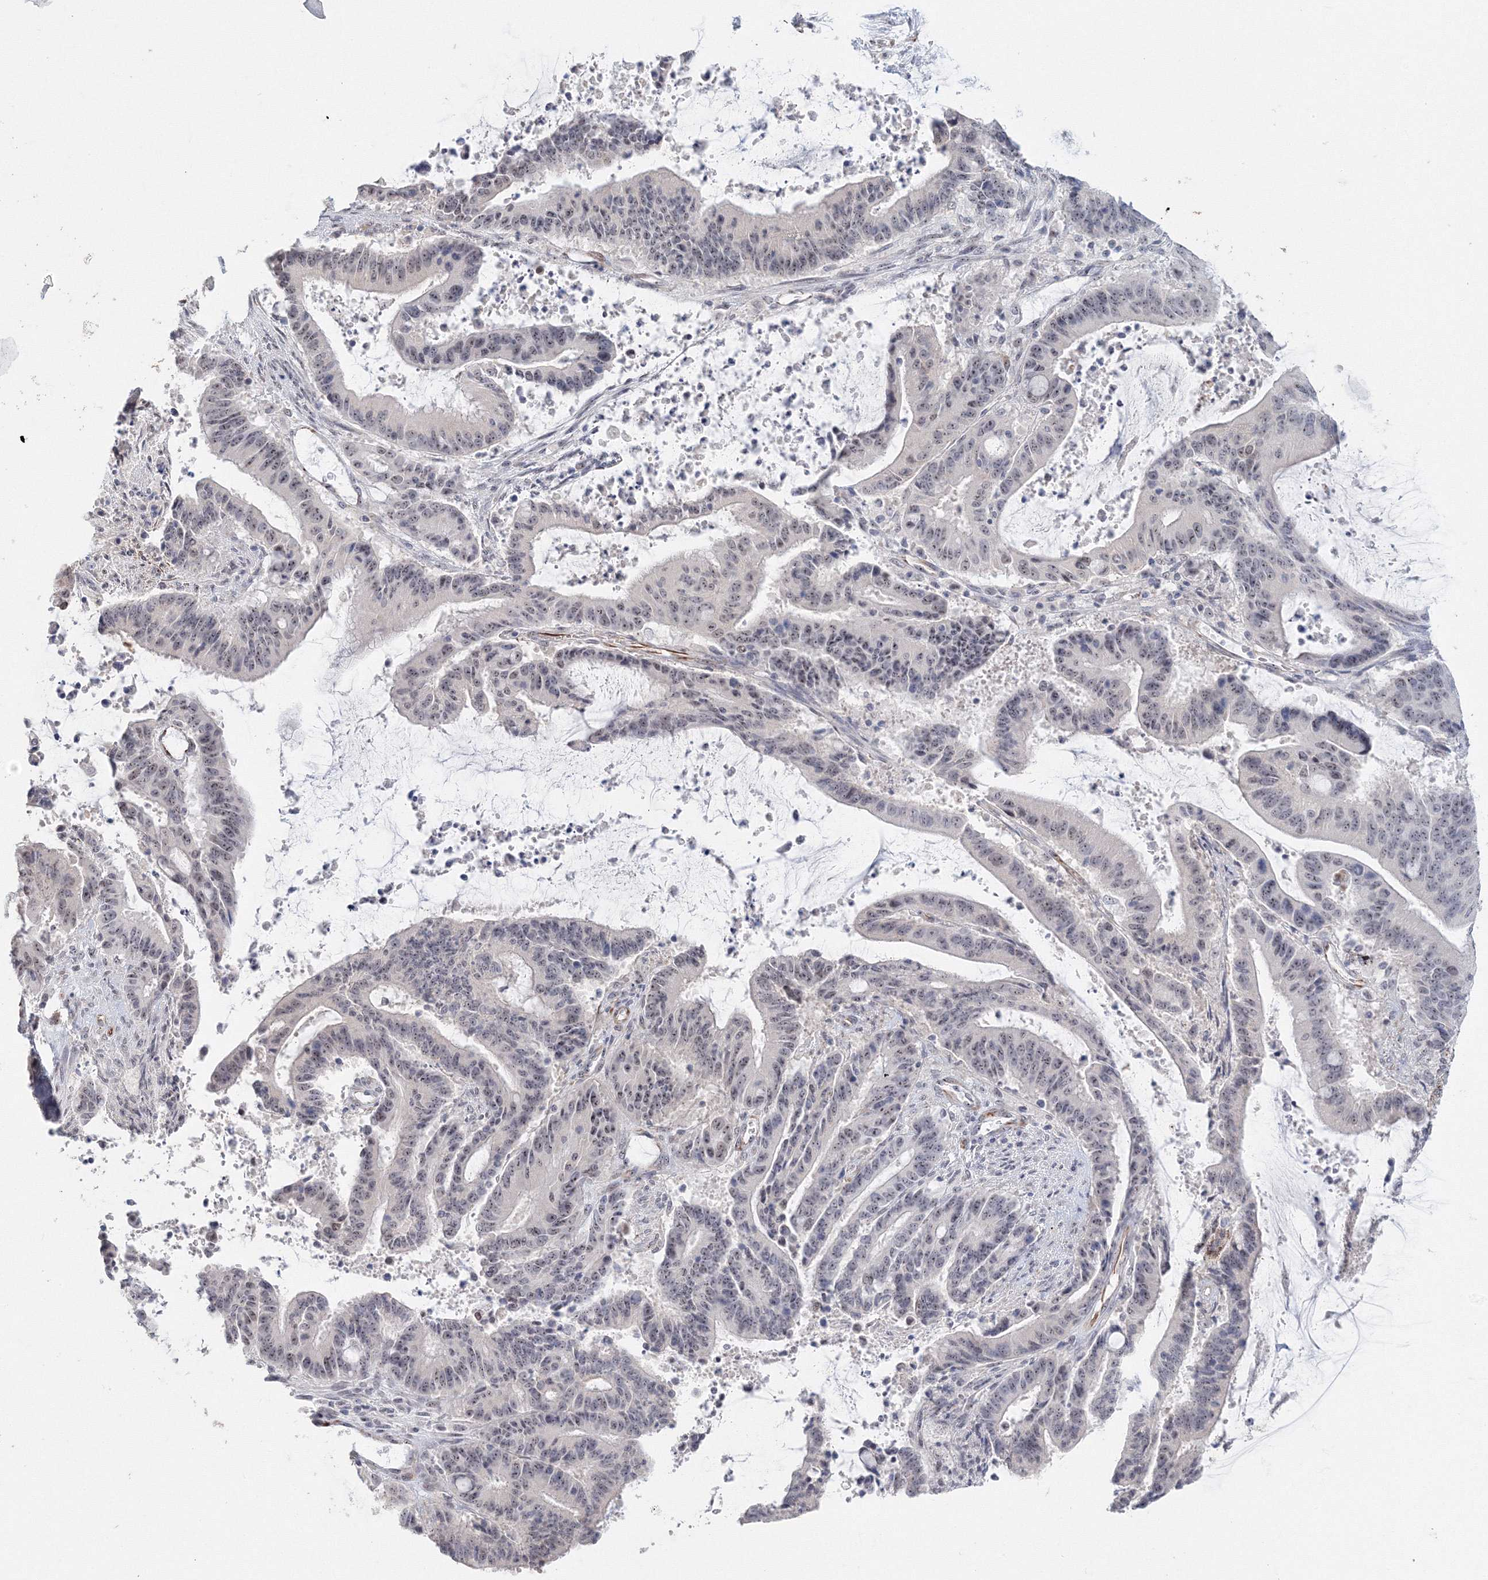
{"staining": {"intensity": "moderate", "quantity": ">75%", "location": "nuclear"}, "tissue": "liver cancer", "cell_type": "Tumor cells", "image_type": "cancer", "snomed": [{"axis": "morphology", "description": "Normal tissue, NOS"}, {"axis": "morphology", "description": "Cholangiocarcinoma"}, {"axis": "topography", "description": "Liver"}, {"axis": "topography", "description": "Peripheral nerve tissue"}], "caption": "A medium amount of moderate nuclear positivity is appreciated in about >75% of tumor cells in liver cancer tissue. Immunohistochemistry (ihc) stains the protein of interest in brown and the nuclei are stained blue.", "gene": "SIRT7", "patient": {"sex": "female", "age": 73}}